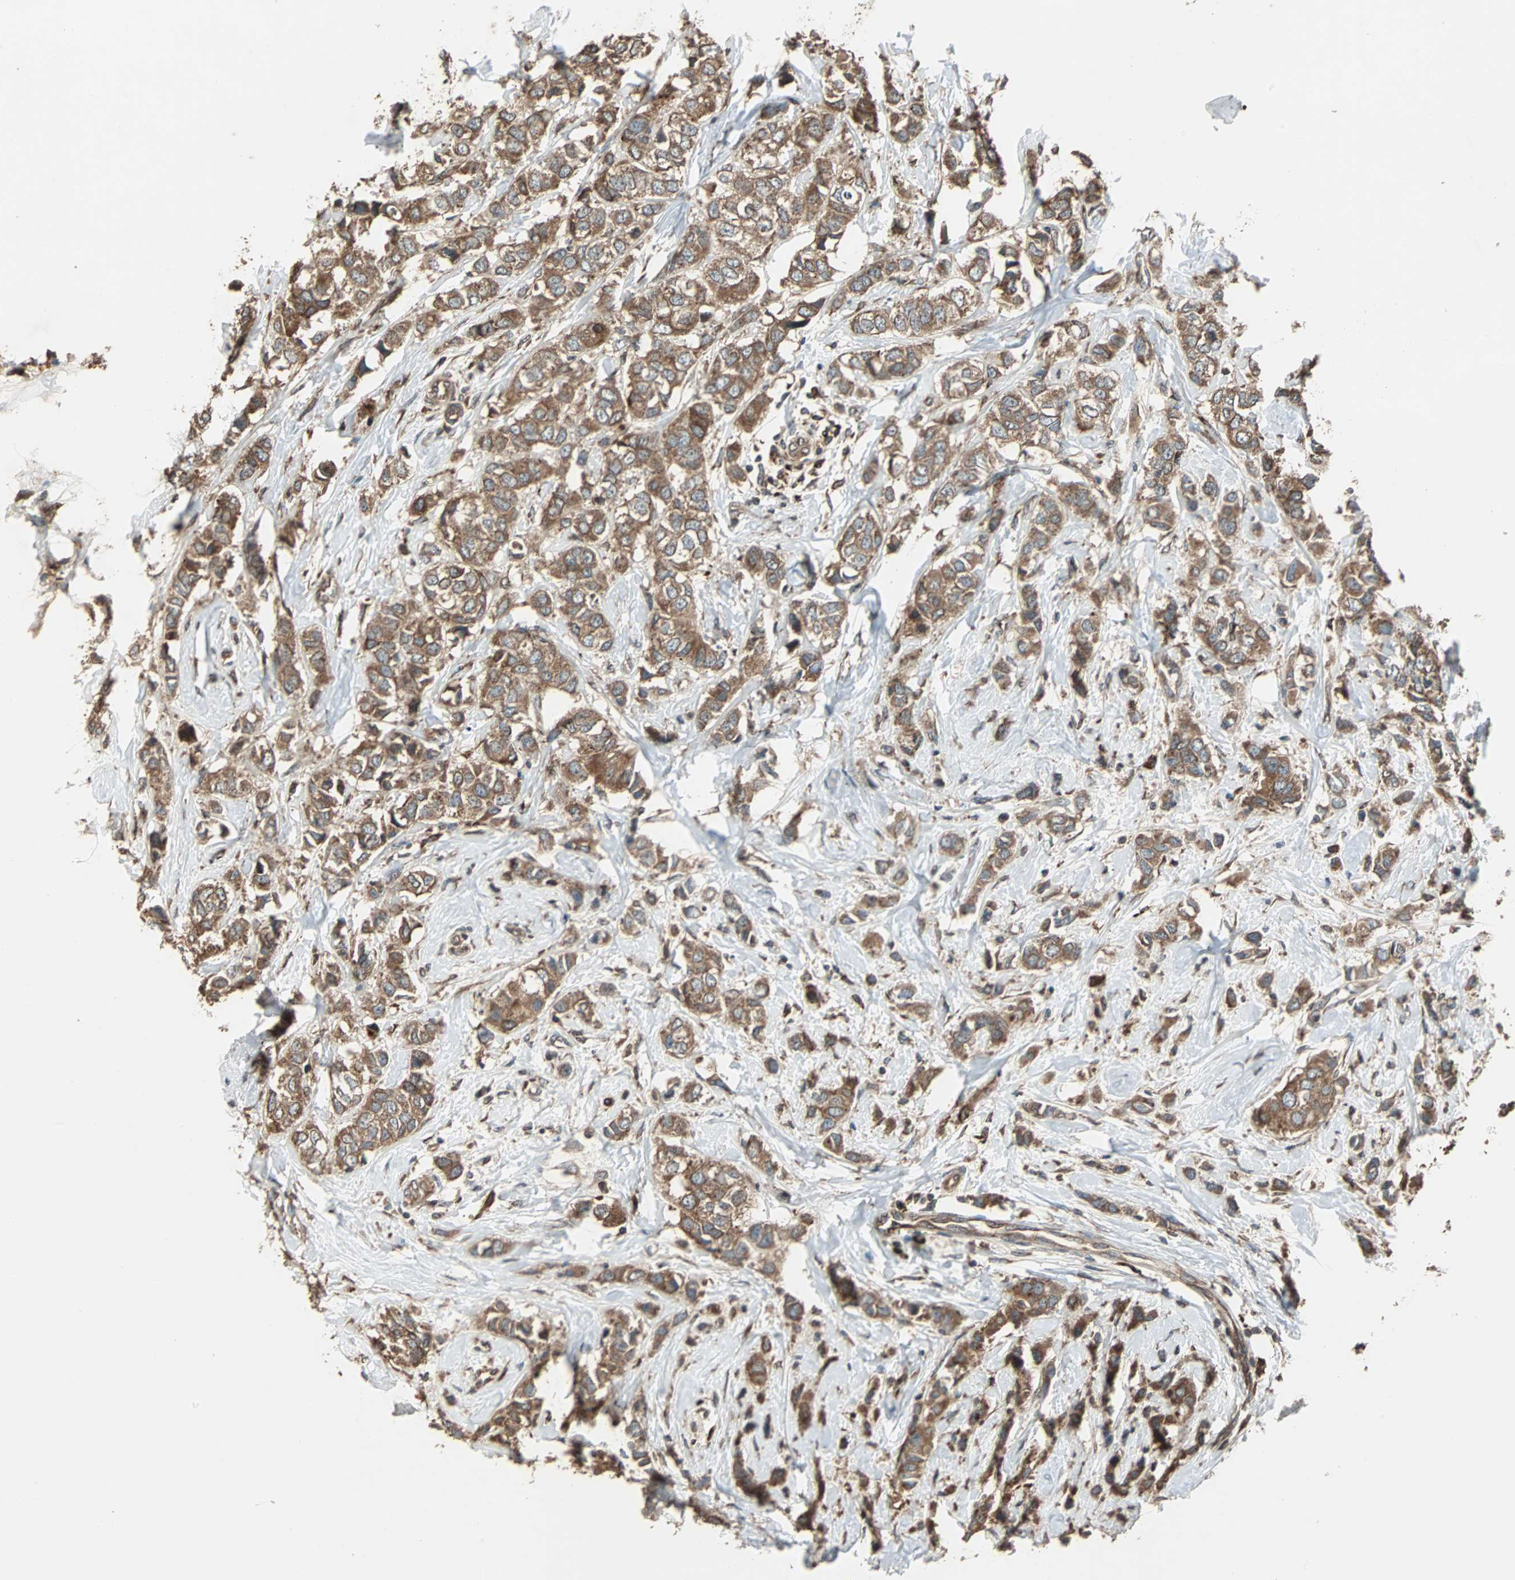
{"staining": {"intensity": "strong", "quantity": ">75%", "location": "cytoplasmic/membranous"}, "tissue": "breast cancer", "cell_type": "Tumor cells", "image_type": "cancer", "snomed": [{"axis": "morphology", "description": "Duct carcinoma"}, {"axis": "topography", "description": "Breast"}], "caption": "High-power microscopy captured an IHC photomicrograph of breast cancer, revealing strong cytoplasmic/membranous staining in approximately >75% of tumor cells.", "gene": "RAB7A", "patient": {"sex": "female", "age": 50}}